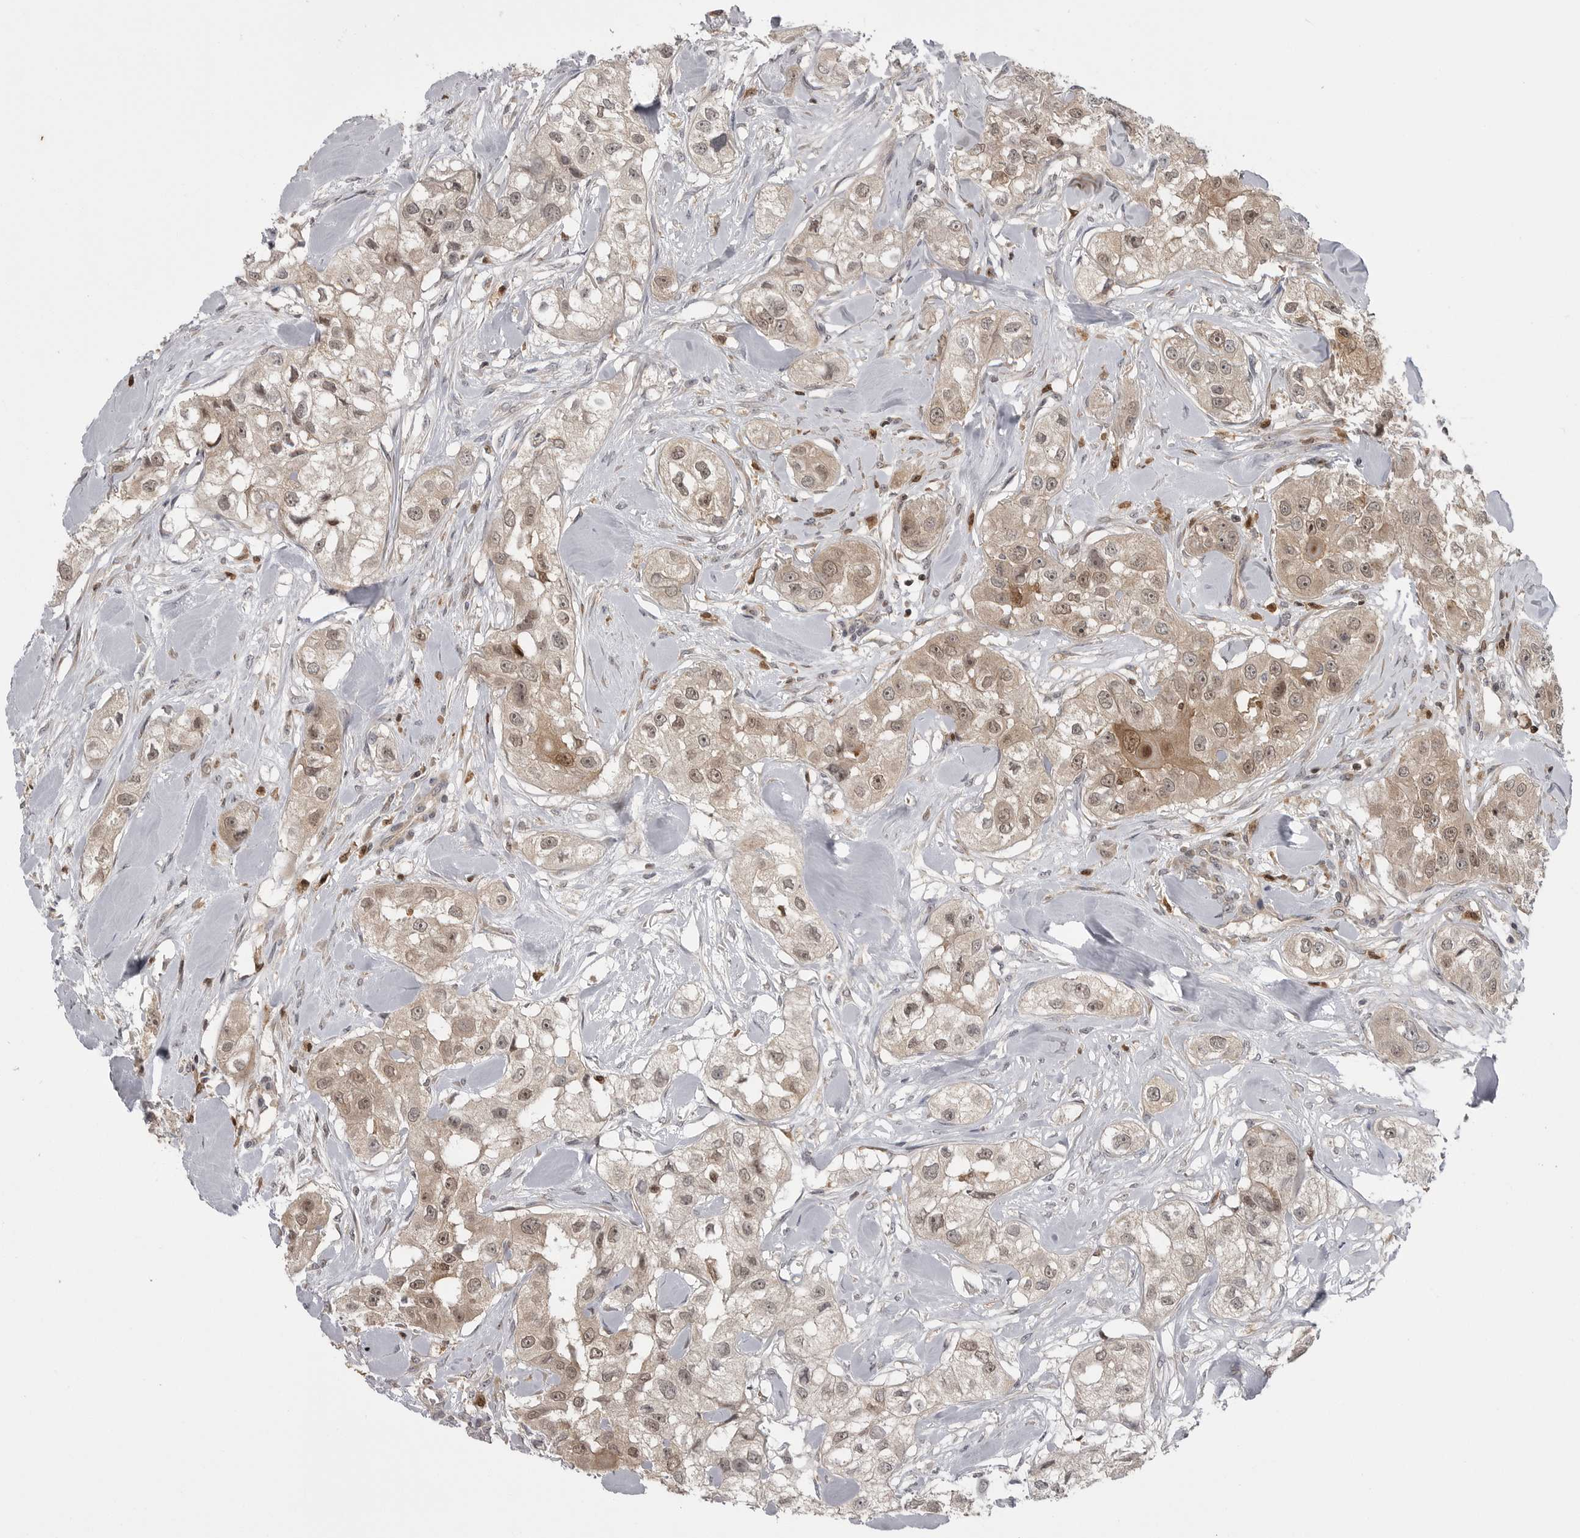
{"staining": {"intensity": "weak", "quantity": ">75%", "location": "cytoplasmic/membranous,nuclear"}, "tissue": "head and neck cancer", "cell_type": "Tumor cells", "image_type": "cancer", "snomed": [{"axis": "morphology", "description": "Normal tissue, NOS"}, {"axis": "morphology", "description": "Squamous cell carcinoma, NOS"}, {"axis": "topography", "description": "Skeletal muscle"}, {"axis": "topography", "description": "Head-Neck"}], "caption": "Tumor cells display low levels of weak cytoplasmic/membranous and nuclear positivity in about >75% of cells in squamous cell carcinoma (head and neck). The protein of interest is shown in brown color, while the nuclei are stained blue.", "gene": "MAPK13", "patient": {"sex": "male", "age": 51}}